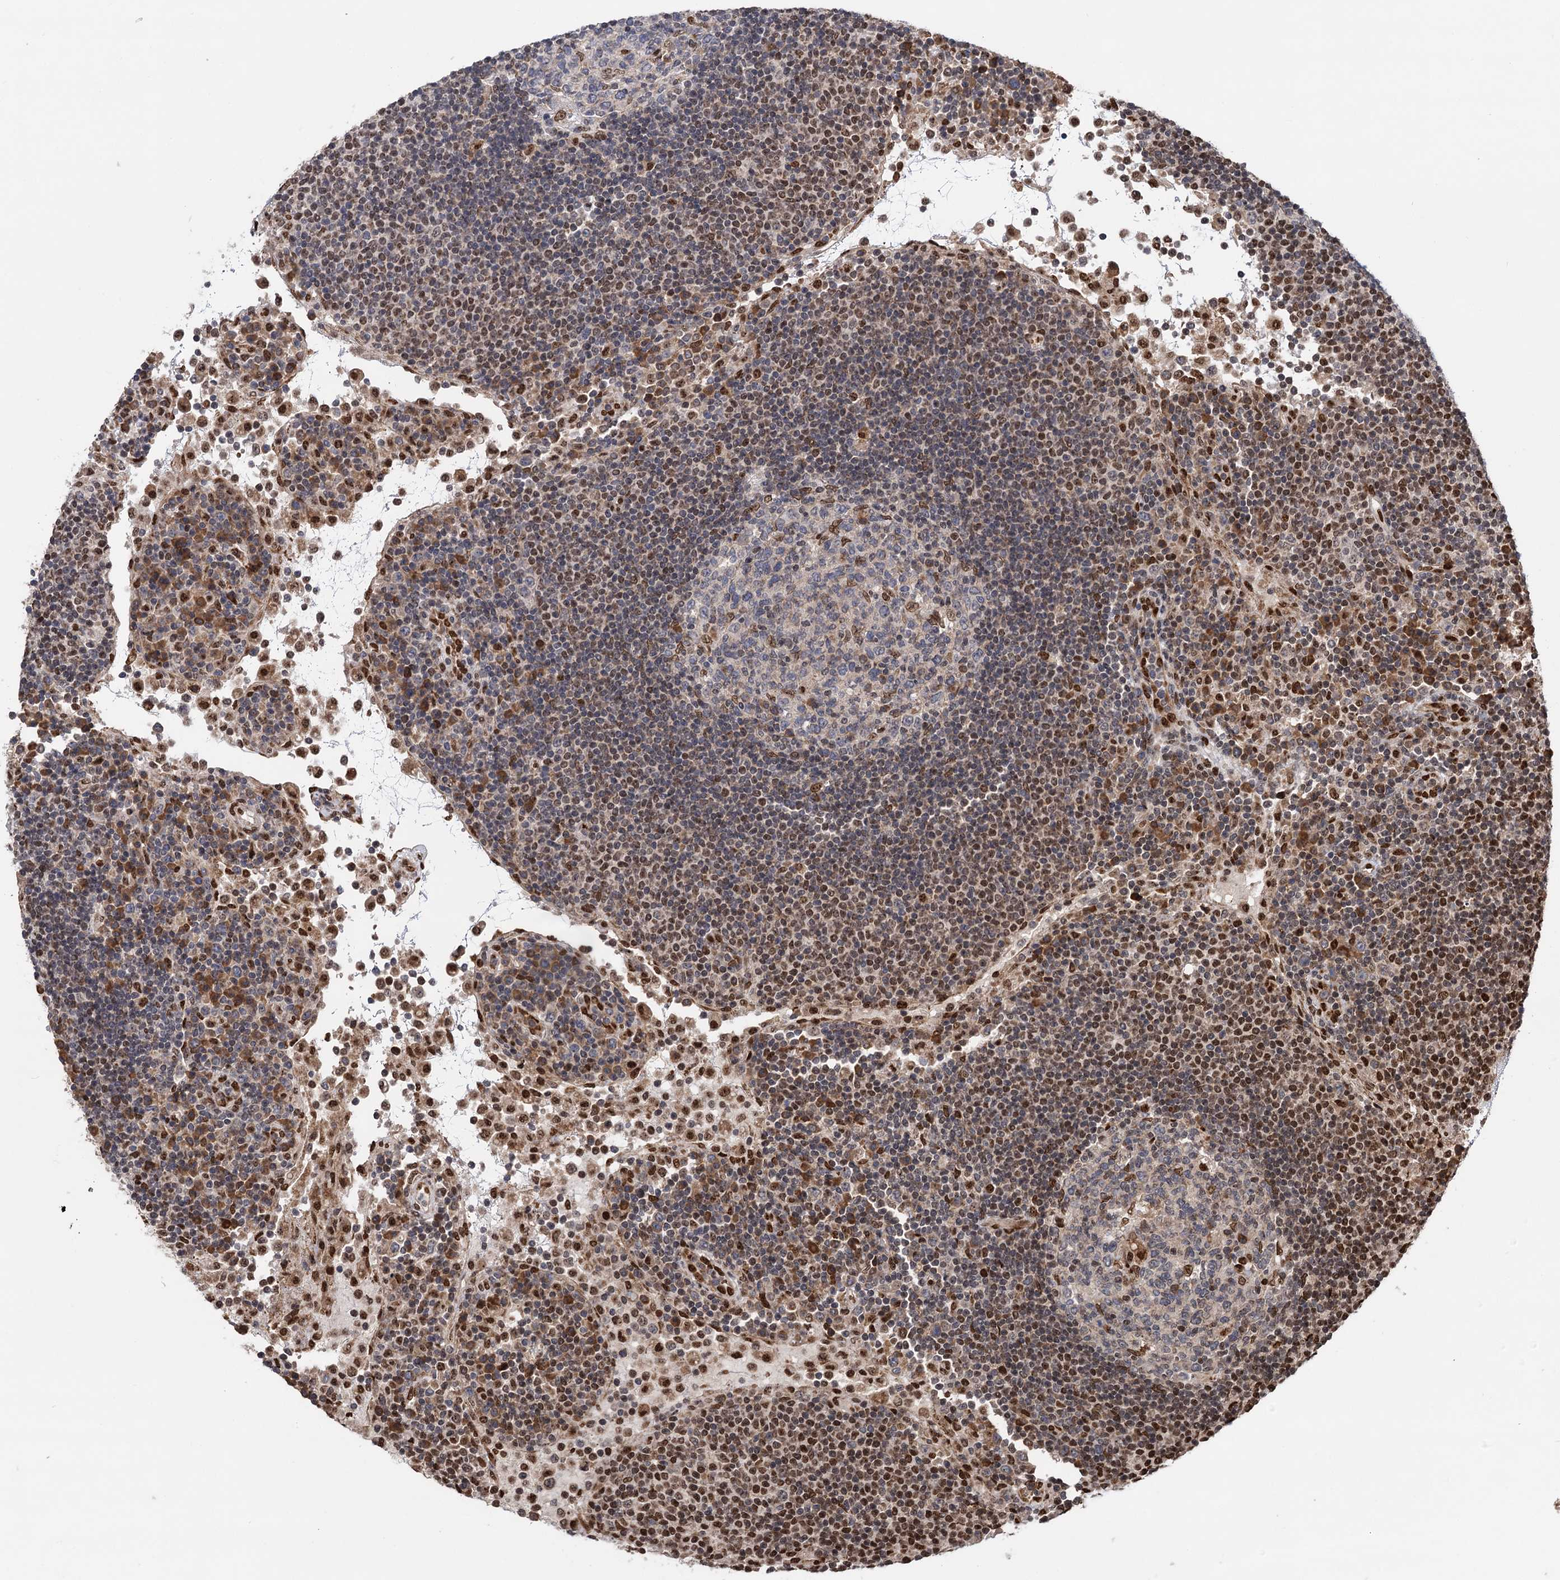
{"staining": {"intensity": "moderate", "quantity": "<25%", "location": "nuclear"}, "tissue": "lymph node", "cell_type": "Germinal center cells", "image_type": "normal", "snomed": [{"axis": "morphology", "description": "Normal tissue, NOS"}, {"axis": "topography", "description": "Lymph node"}], "caption": "Moderate nuclear protein positivity is identified in about <25% of germinal center cells in lymph node. (DAB IHC with brightfield microscopy, high magnification).", "gene": "MESD", "patient": {"sex": "female", "age": 53}}